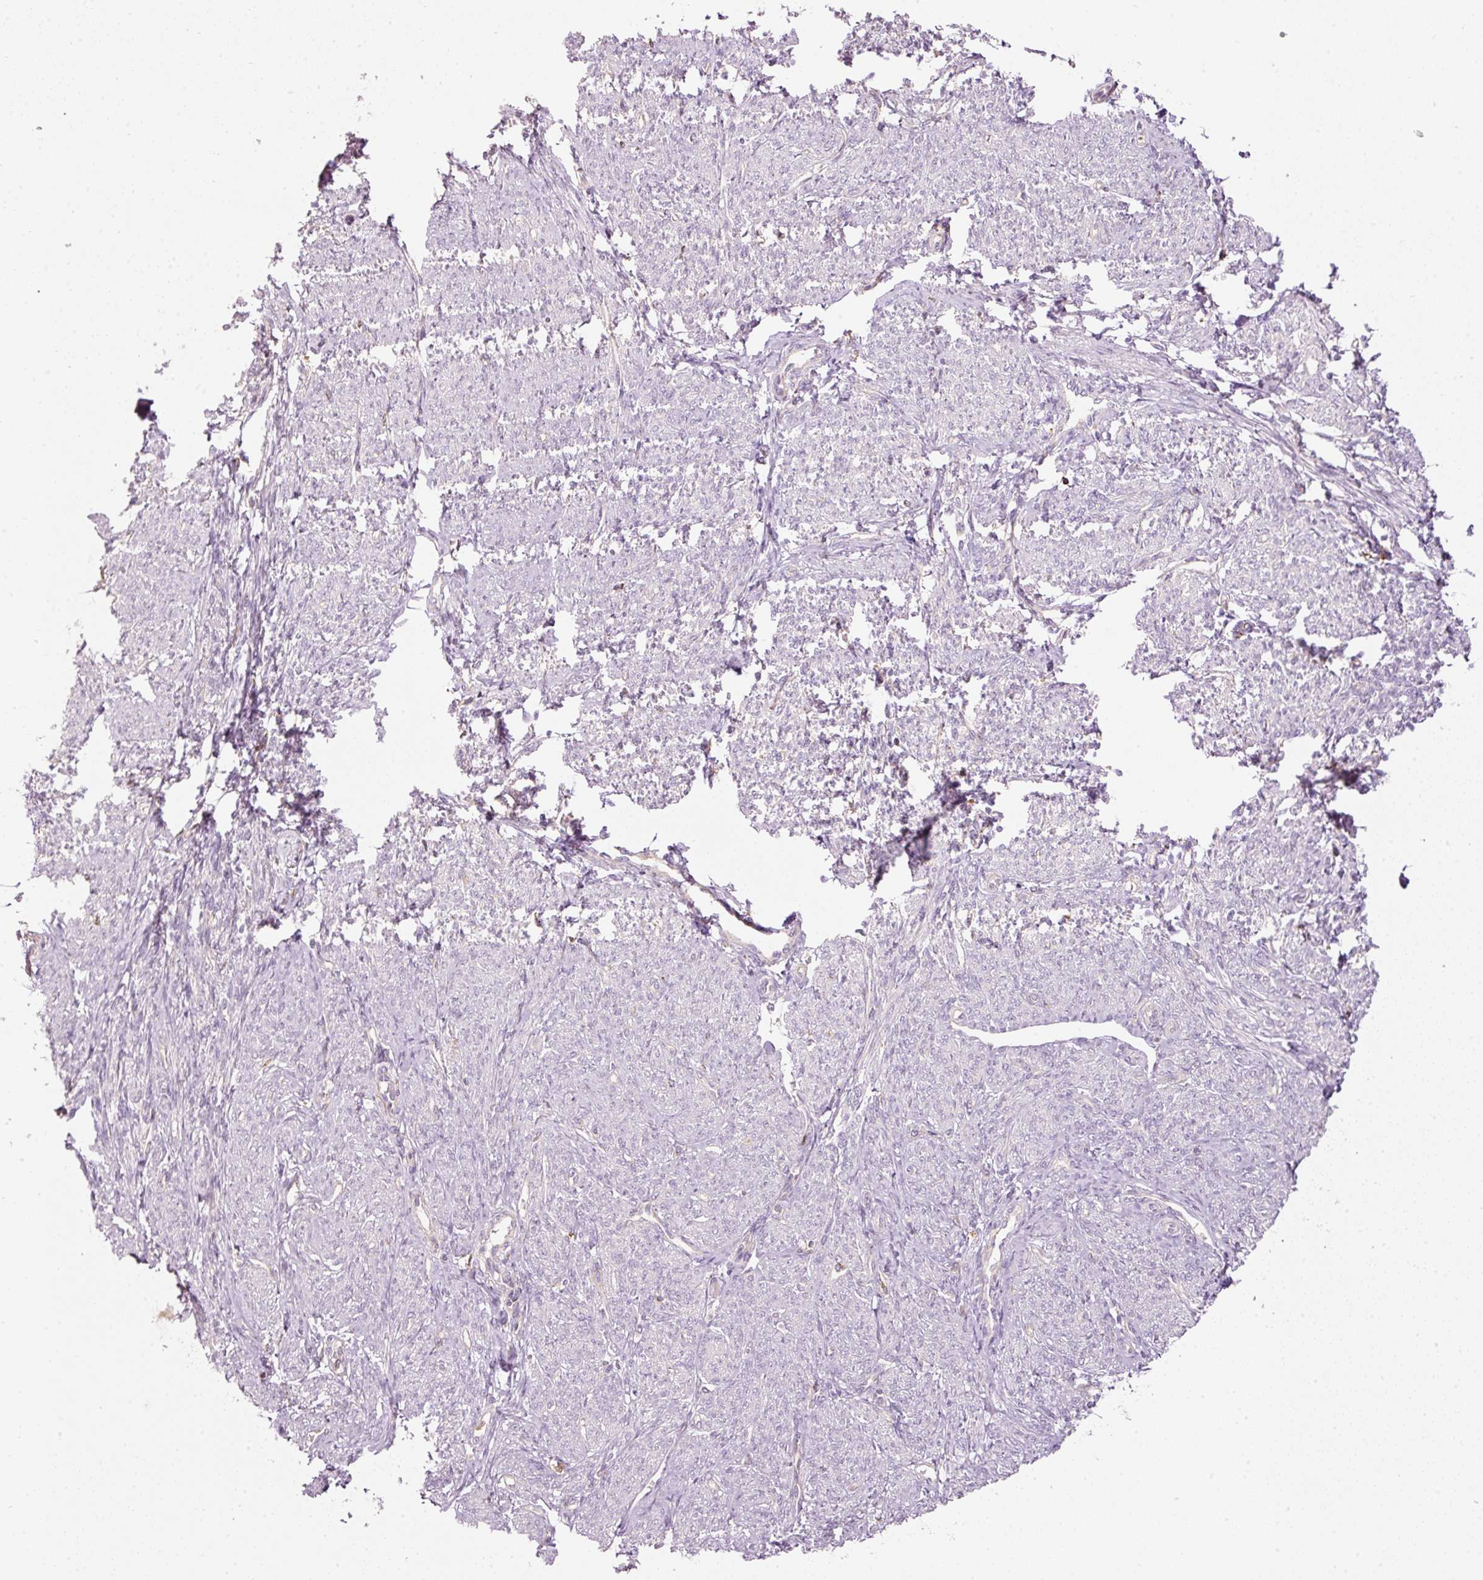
{"staining": {"intensity": "negative", "quantity": "none", "location": "none"}, "tissue": "smooth muscle", "cell_type": "Smooth muscle cells", "image_type": "normal", "snomed": [{"axis": "morphology", "description": "Normal tissue, NOS"}, {"axis": "topography", "description": "Smooth muscle"}], "caption": "The immunohistochemistry (IHC) micrograph has no significant positivity in smooth muscle cells of smooth muscle.", "gene": "SIPA1", "patient": {"sex": "female", "age": 65}}